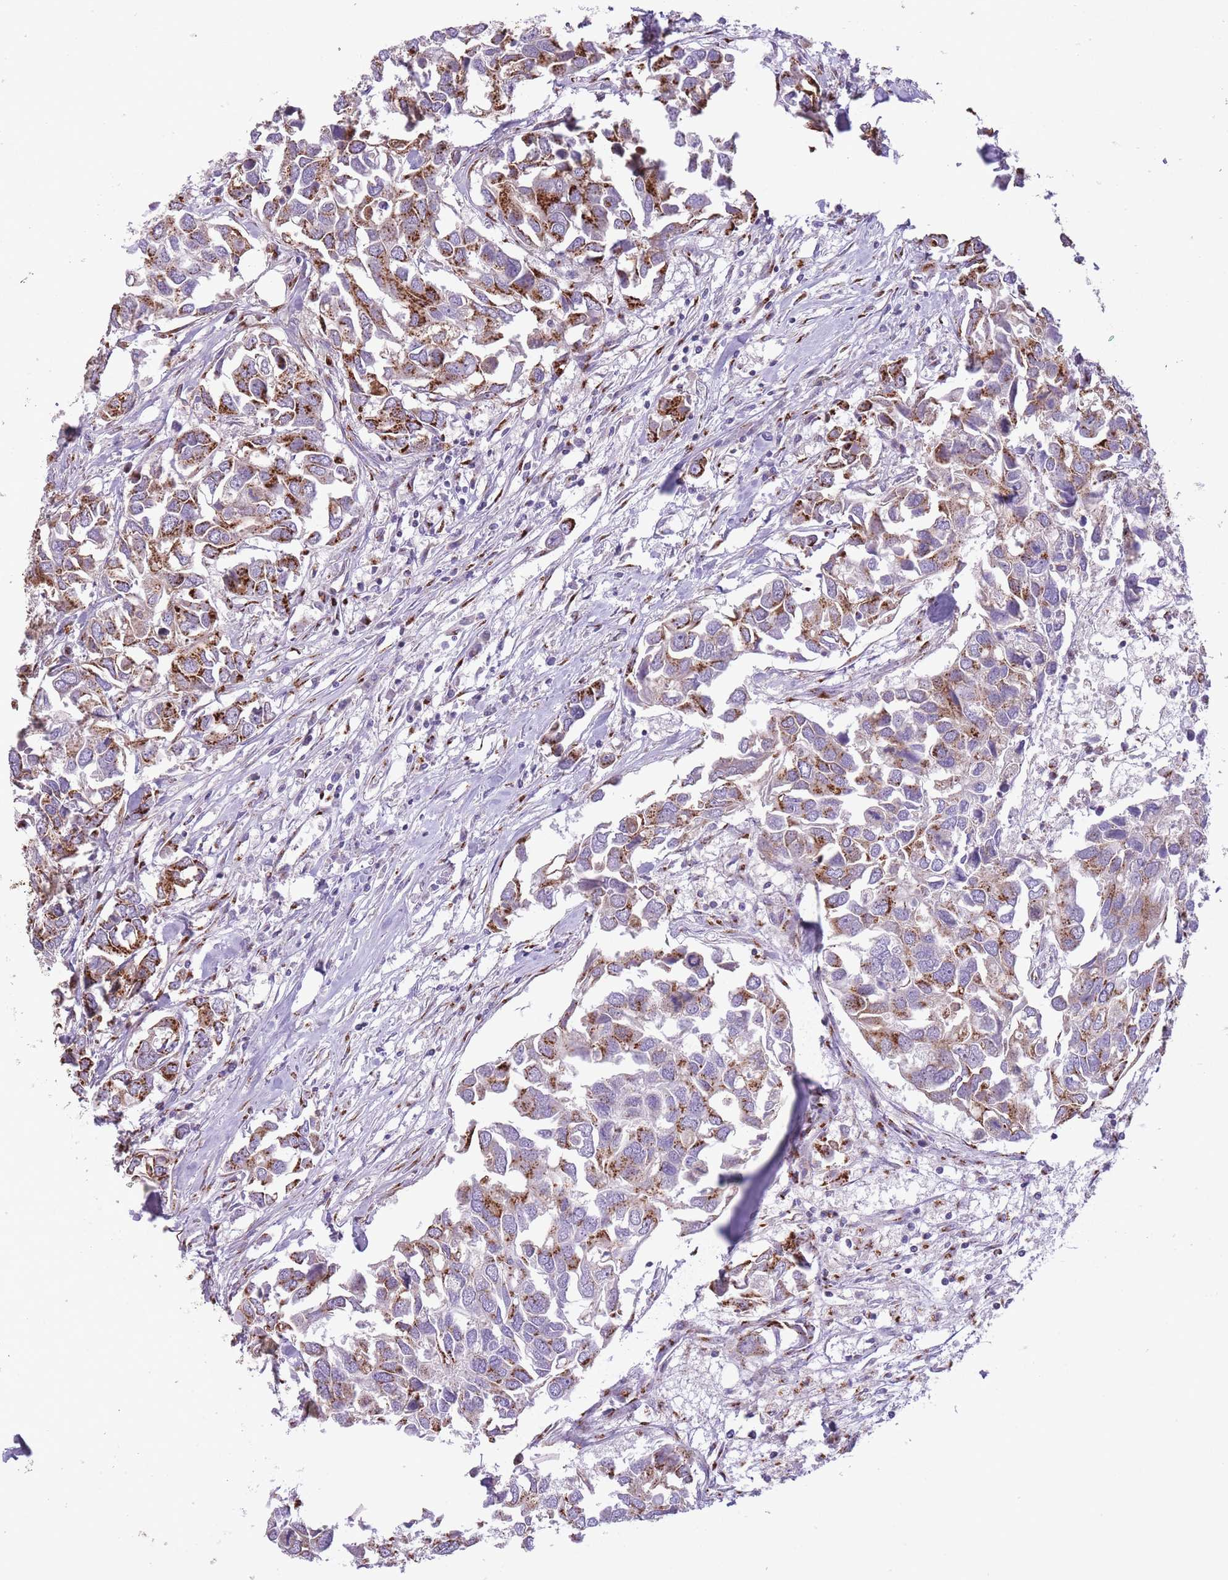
{"staining": {"intensity": "strong", "quantity": ">75%", "location": "cytoplasmic/membranous"}, "tissue": "breast cancer", "cell_type": "Tumor cells", "image_type": "cancer", "snomed": [{"axis": "morphology", "description": "Duct carcinoma"}, {"axis": "topography", "description": "Breast"}], "caption": "The histopathology image reveals immunohistochemical staining of breast cancer (invasive ductal carcinoma). There is strong cytoplasmic/membranous expression is present in approximately >75% of tumor cells. The staining is performed using DAB (3,3'-diaminobenzidine) brown chromogen to label protein expression. The nuclei are counter-stained blue using hematoxylin.", "gene": "B4GALT2", "patient": {"sex": "female", "age": 83}}